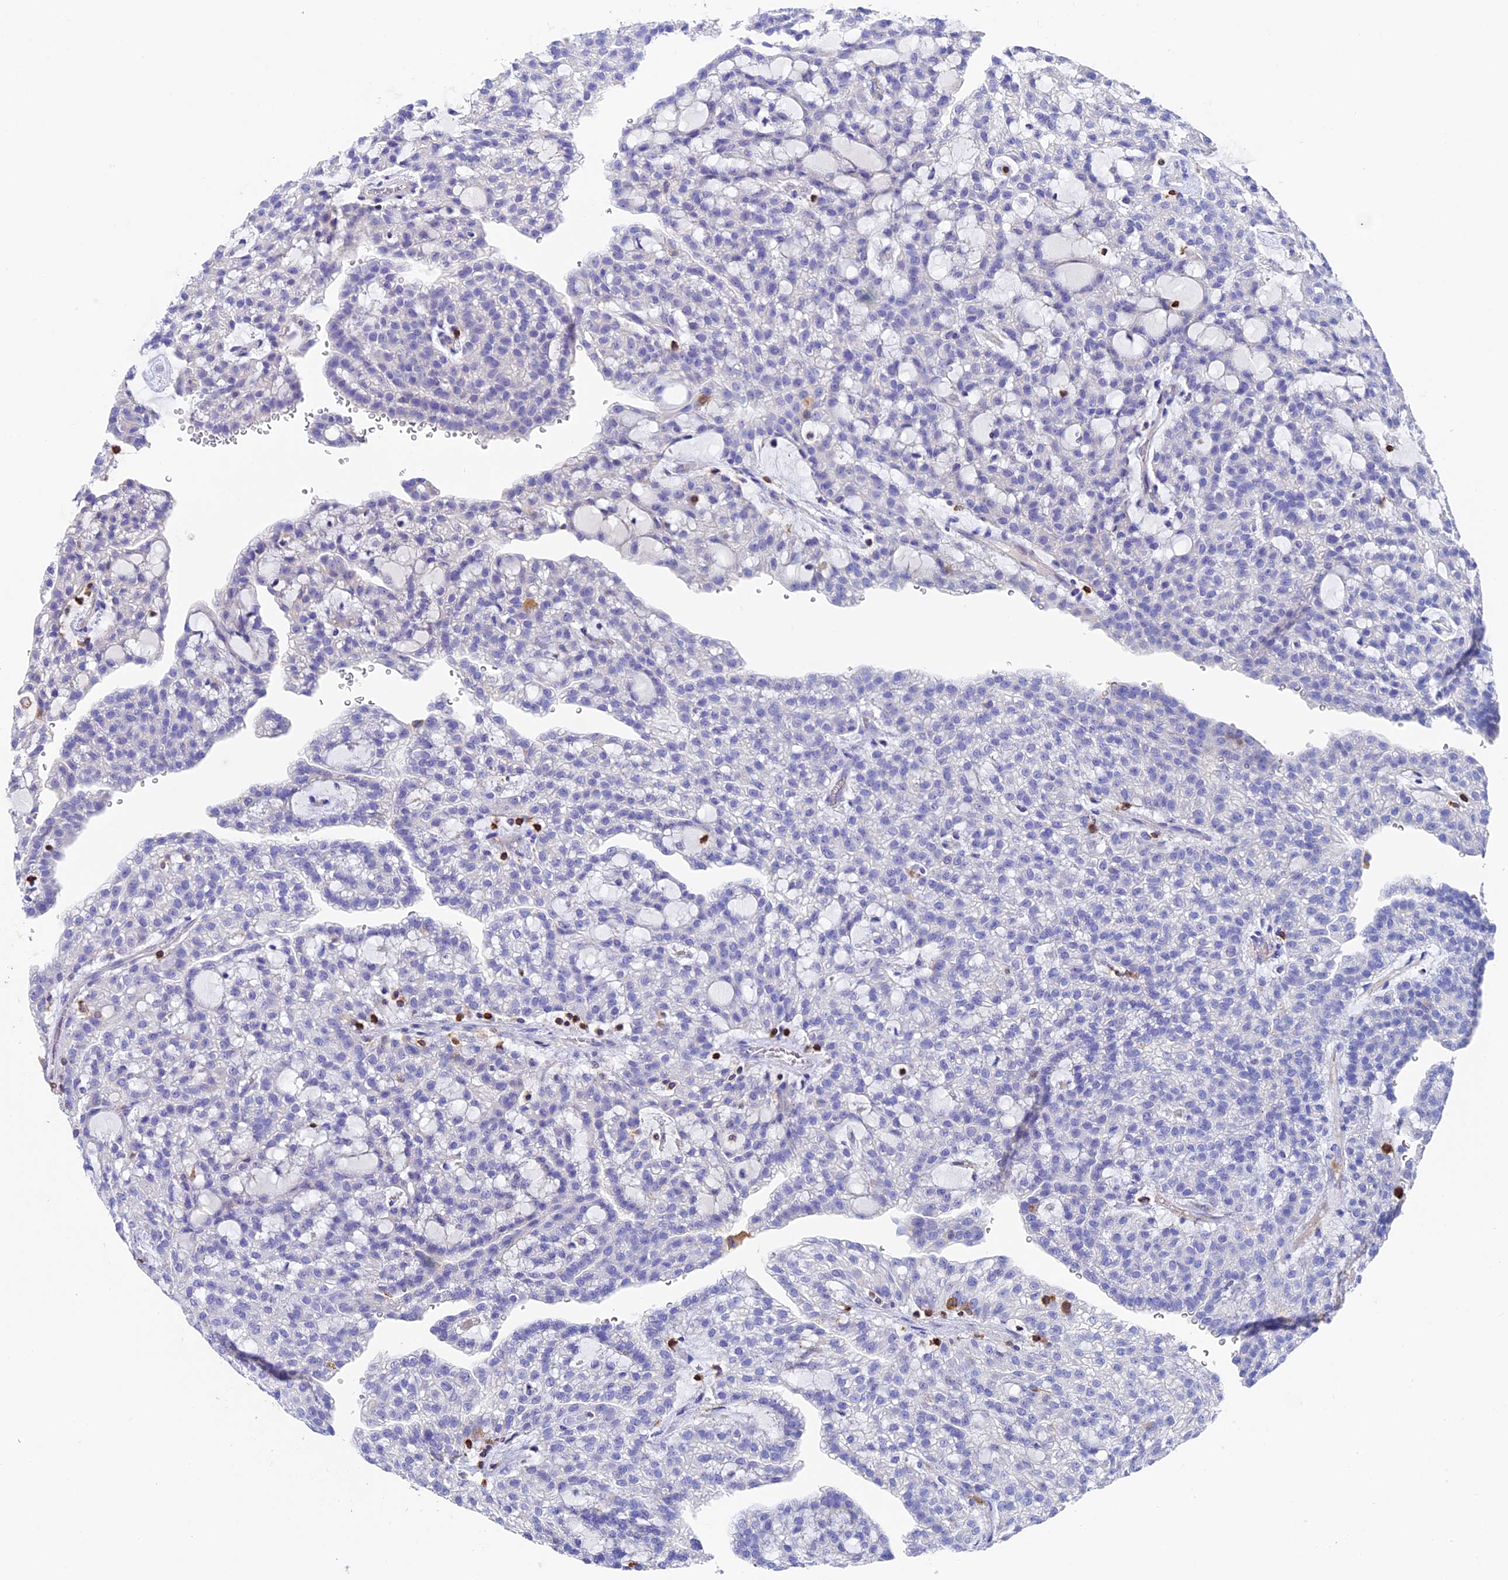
{"staining": {"intensity": "negative", "quantity": "none", "location": "none"}, "tissue": "renal cancer", "cell_type": "Tumor cells", "image_type": "cancer", "snomed": [{"axis": "morphology", "description": "Adenocarcinoma, NOS"}, {"axis": "topography", "description": "Kidney"}], "caption": "The photomicrograph displays no staining of tumor cells in renal adenocarcinoma.", "gene": "ADAT1", "patient": {"sex": "male", "age": 63}}